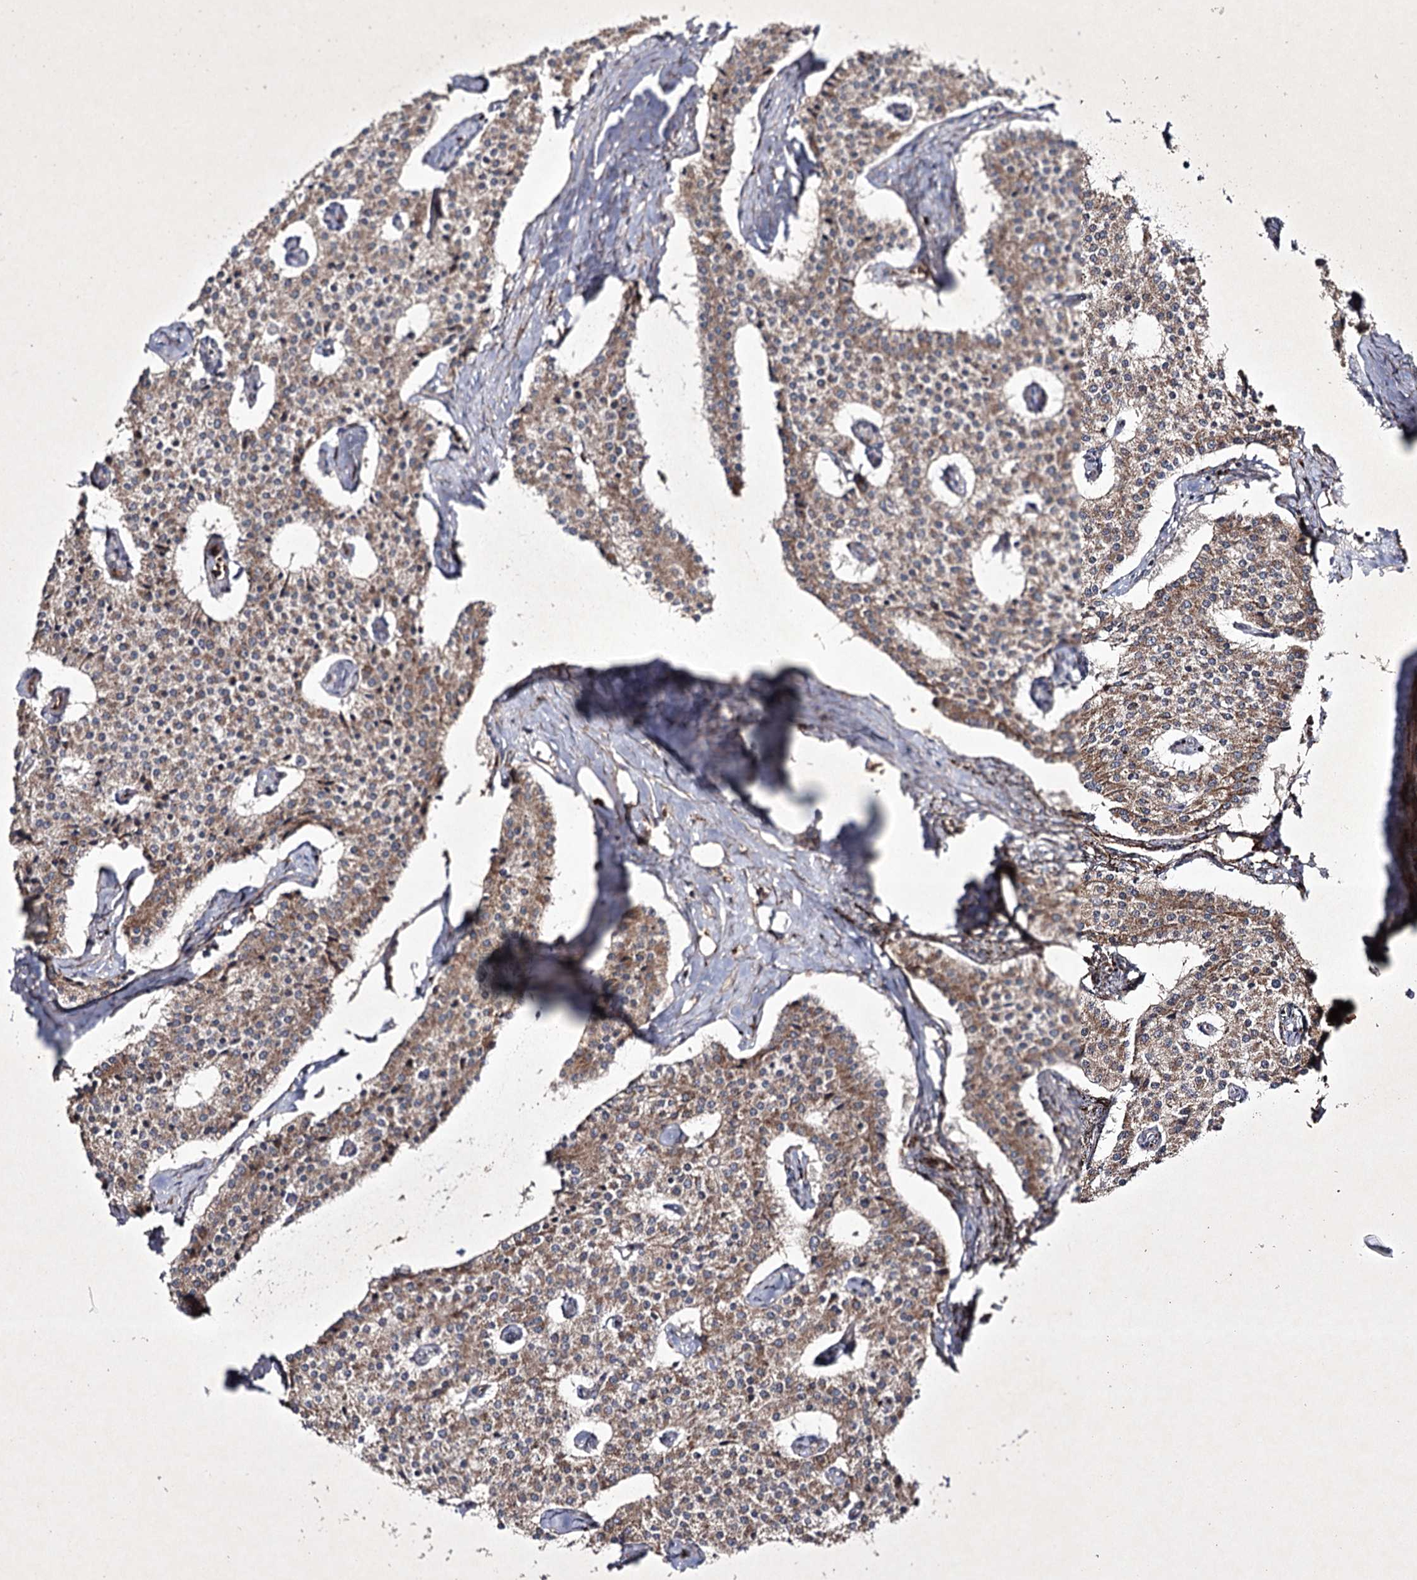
{"staining": {"intensity": "weak", "quantity": ">75%", "location": "cytoplasmic/membranous"}, "tissue": "carcinoid", "cell_type": "Tumor cells", "image_type": "cancer", "snomed": [{"axis": "morphology", "description": "Carcinoid, malignant, NOS"}, {"axis": "topography", "description": "Colon"}], "caption": "Immunohistochemistry micrograph of carcinoid (malignant) stained for a protein (brown), which shows low levels of weak cytoplasmic/membranous positivity in approximately >75% of tumor cells.", "gene": "ALG9", "patient": {"sex": "female", "age": 52}}